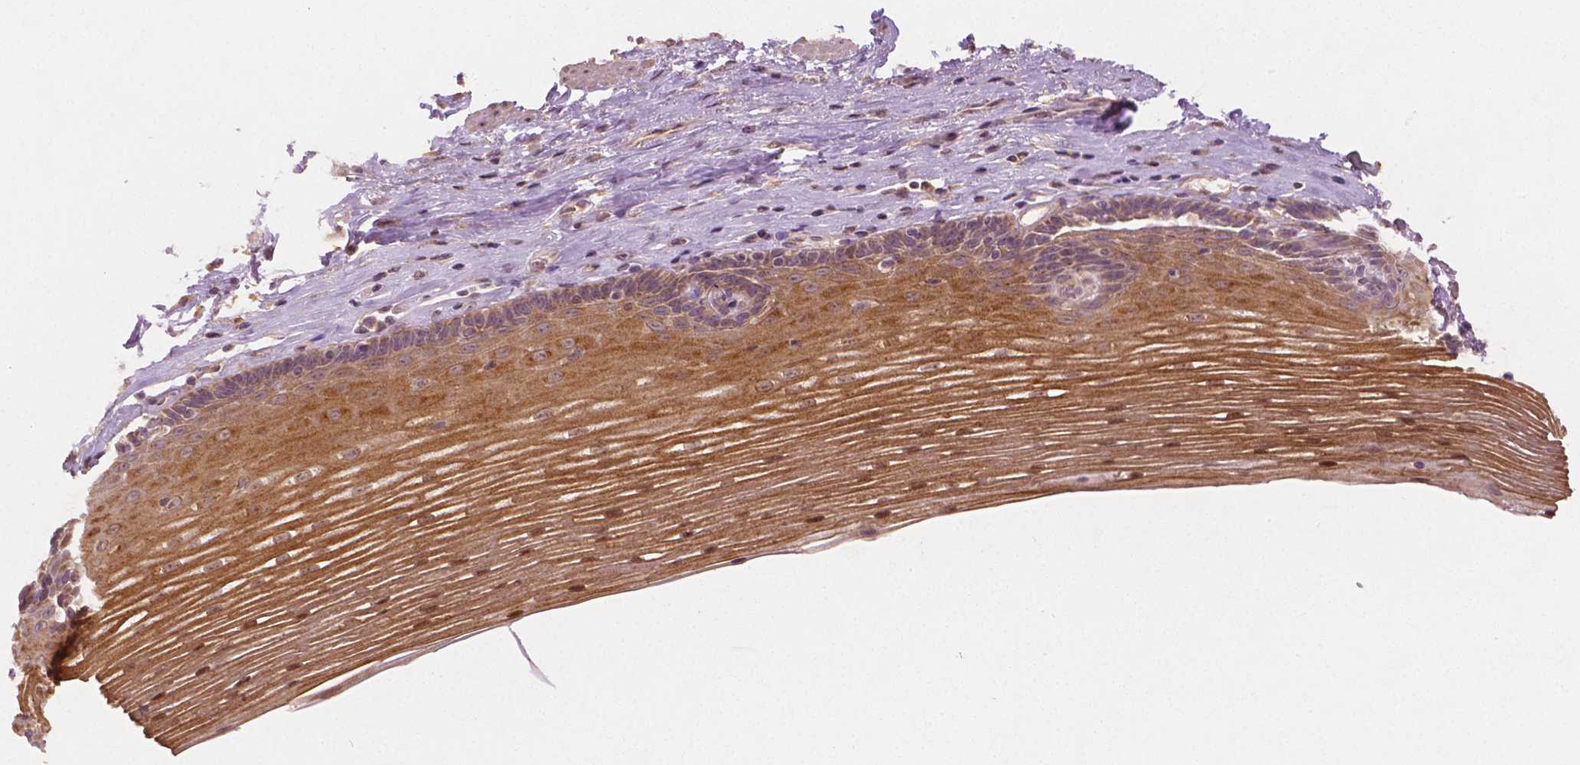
{"staining": {"intensity": "strong", "quantity": "25%-75%", "location": "cytoplasmic/membranous,nuclear"}, "tissue": "esophagus", "cell_type": "Squamous epithelial cells", "image_type": "normal", "snomed": [{"axis": "morphology", "description": "Normal tissue, NOS"}, {"axis": "topography", "description": "Esophagus"}], "caption": "DAB (3,3'-diaminobenzidine) immunohistochemical staining of unremarkable esophagus shows strong cytoplasmic/membranous,nuclear protein expression in approximately 25%-75% of squamous epithelial cells. The staining was performed using DAB (3,3'-diaminobenzidine) to visualize the protein expression in brown, while the nuclei were stained in blue with hematoxylin (Magnification: 20x).", "gene": "CLBA1", "patient": {"sex": "male", "age": 62}}